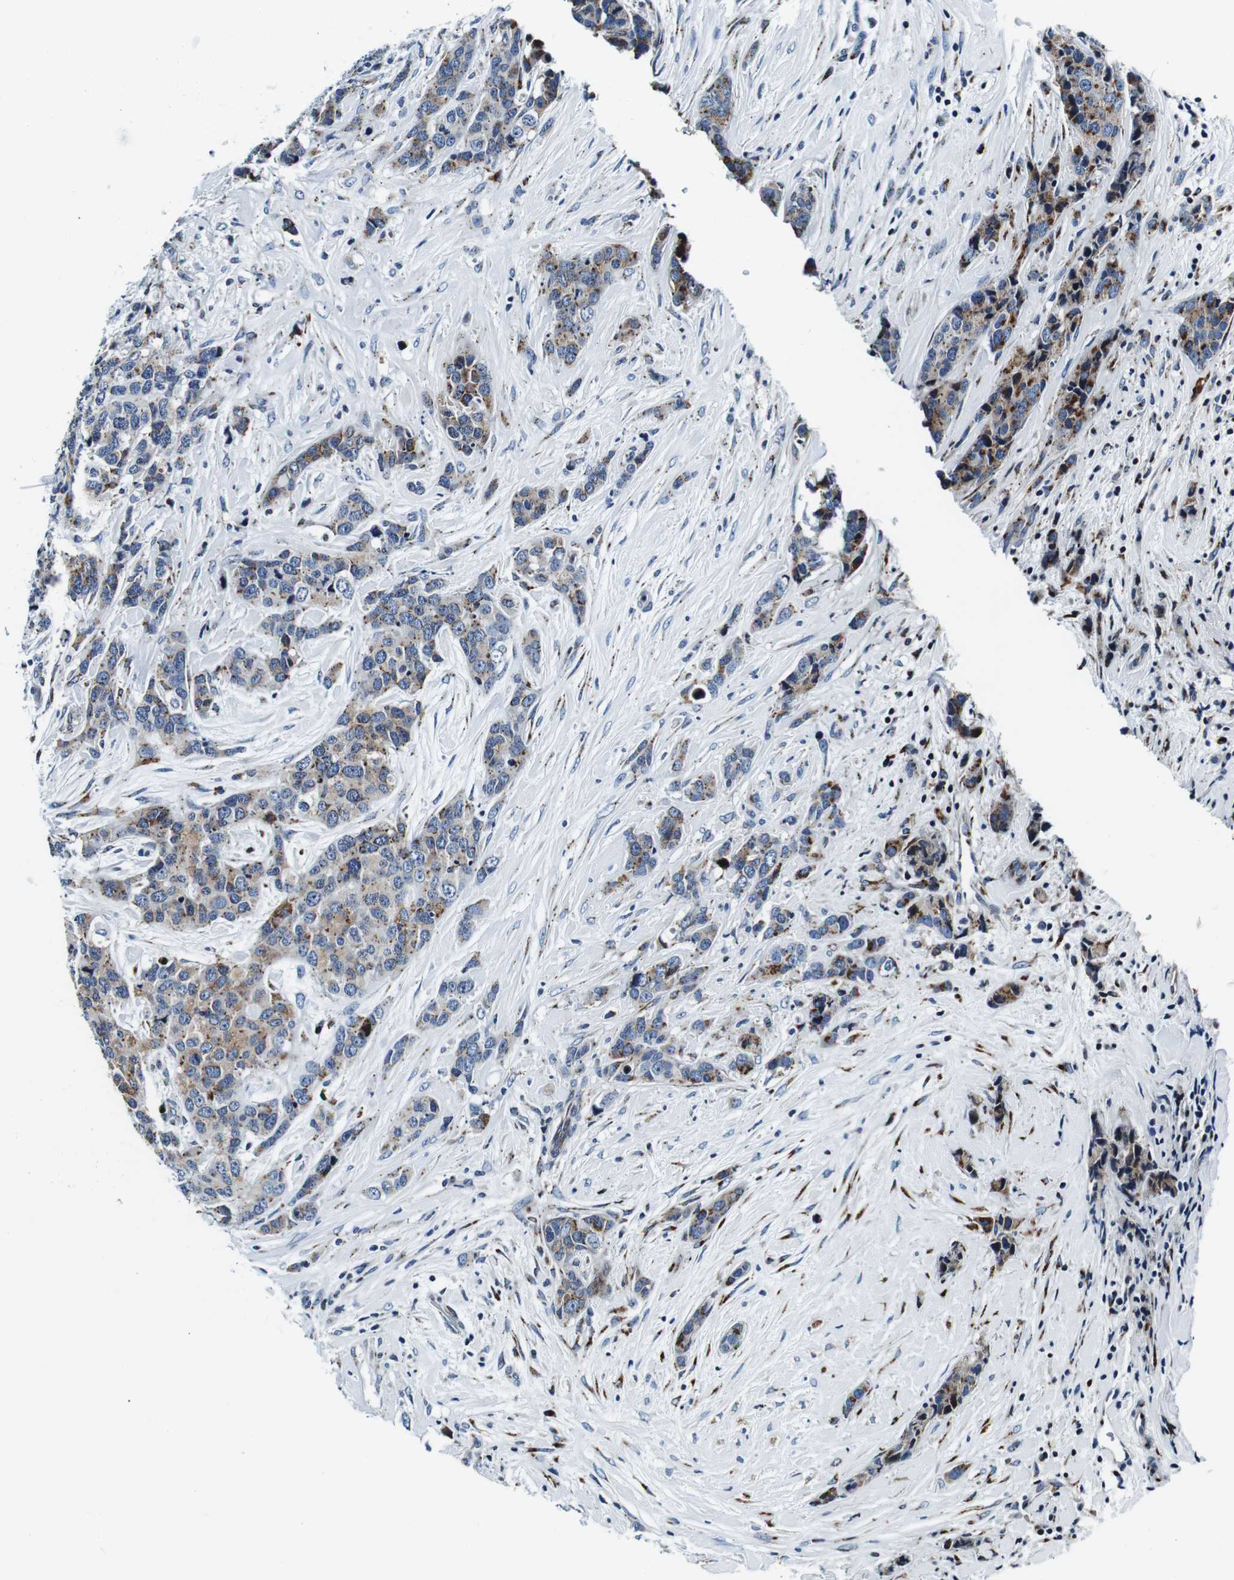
{"staining": {"intensity": "moderate", "quantity": "25%-75%", "location": "cytoplasmic/membranous"}, "tissue": "breast cancer", "cell_type": "Tumor cells", "image_type": "cancer", "snomed": [{"axis": "morphology", "description": "Lobular carcinoma"}, {"axis": "topography", "description": "Breast"}], "caption": "Protein staining demonstrates moderate cytoplasmic/membranous staining in about 25%-75% of tumor cells in breast cancer.", "gene": "FAR2", "patient": {"sex": "female", "age": 59}}